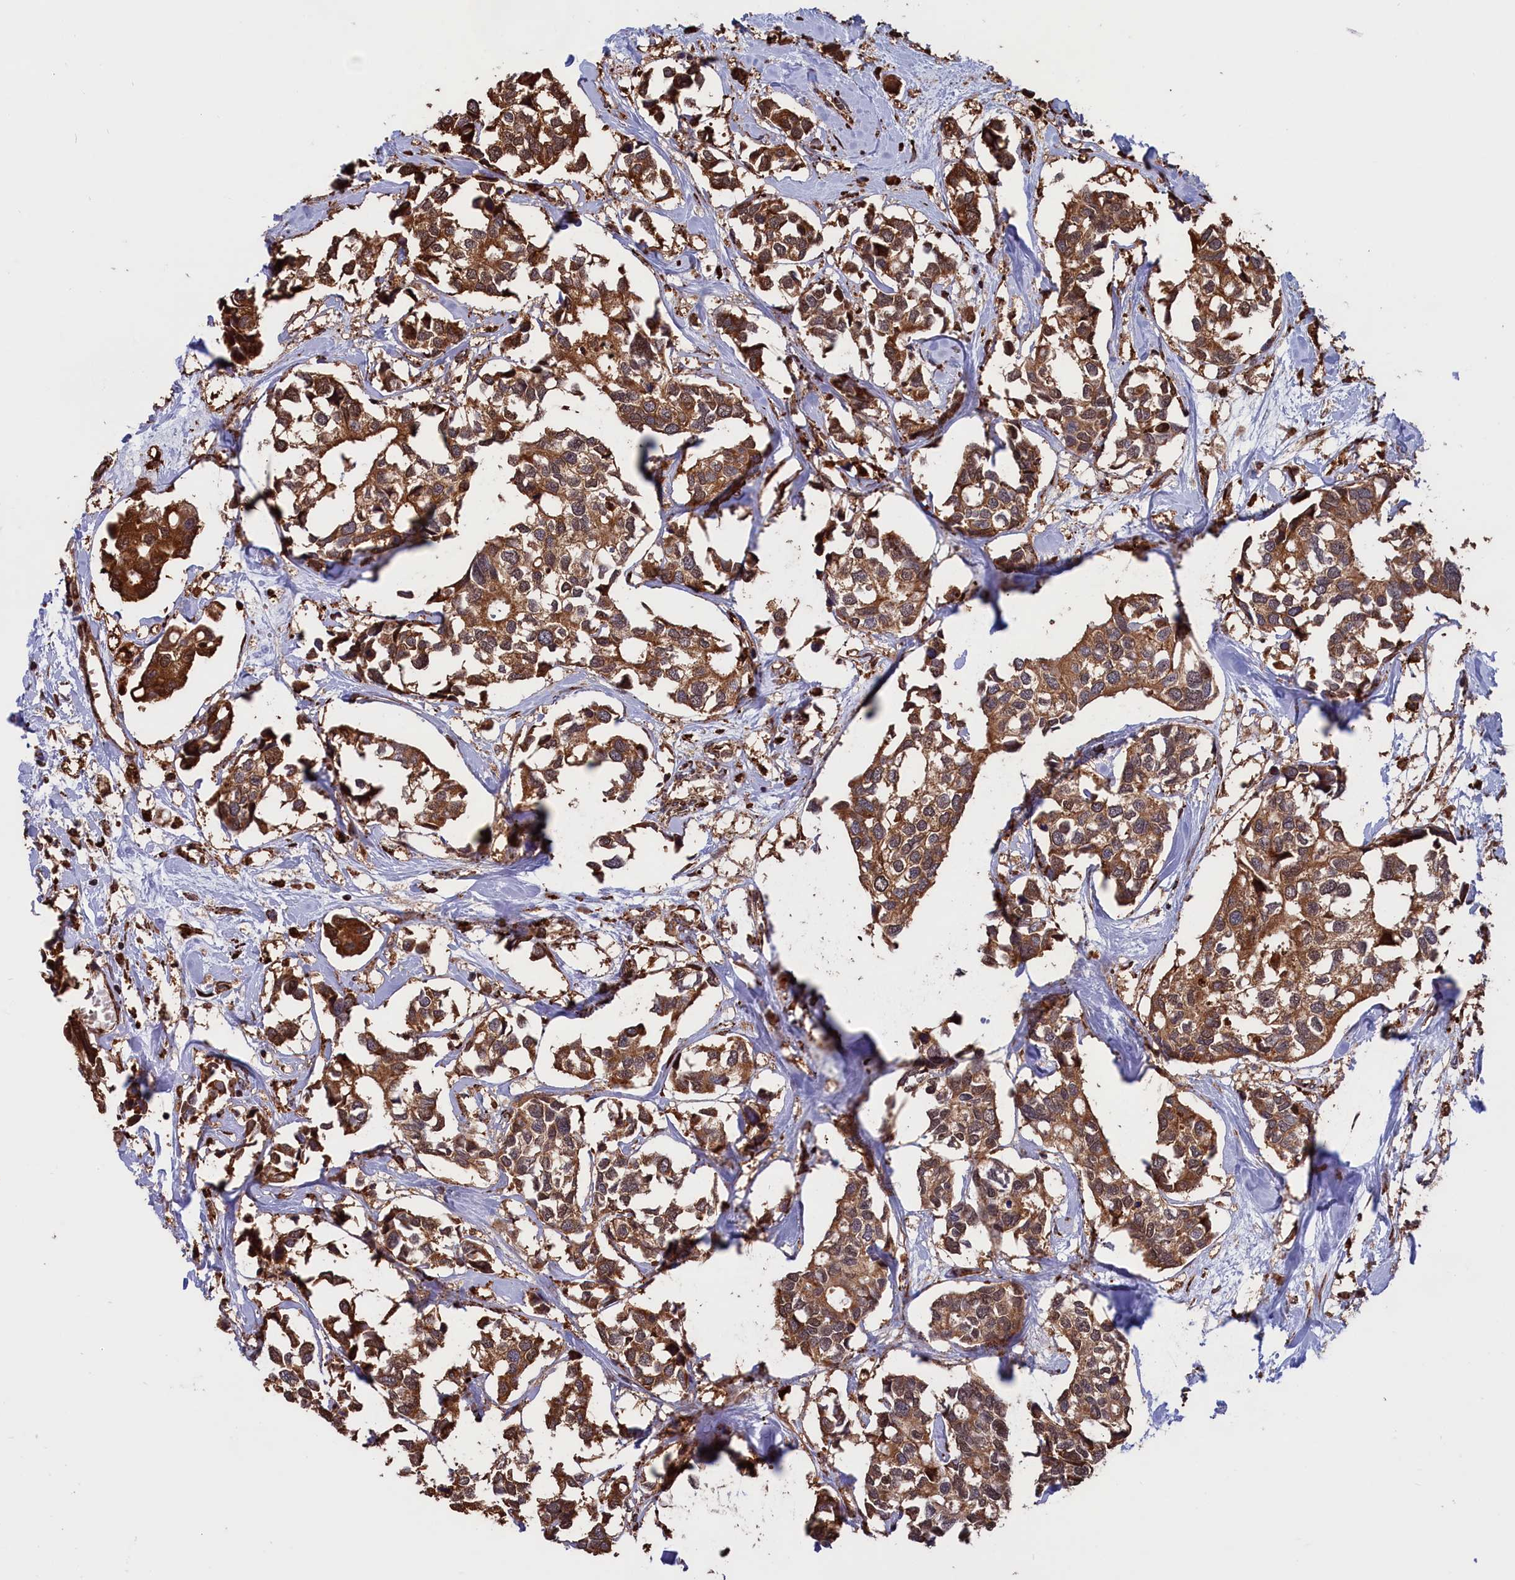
{"staining": {"intensity": "moderate", "quantity": ">75%", "location": "cytoplasmic/membranous"}, "tissue": "breast cancer", "cell_type": "Tumor cells", "image_type": "cancer", "snomed": [{"axis": "morphology", "description": "Duct carcinoma"}, {"axis": "topography", "description": "Breast"}], "caption": "Breast cancer was stained to show a protein in brown. There is medium levels of moderate cytoplasmic/membranous expression in approximately >75% of tumor cells.", "gene": "PLA2G4C", "patient": {"sex": "female", "age": 83}}